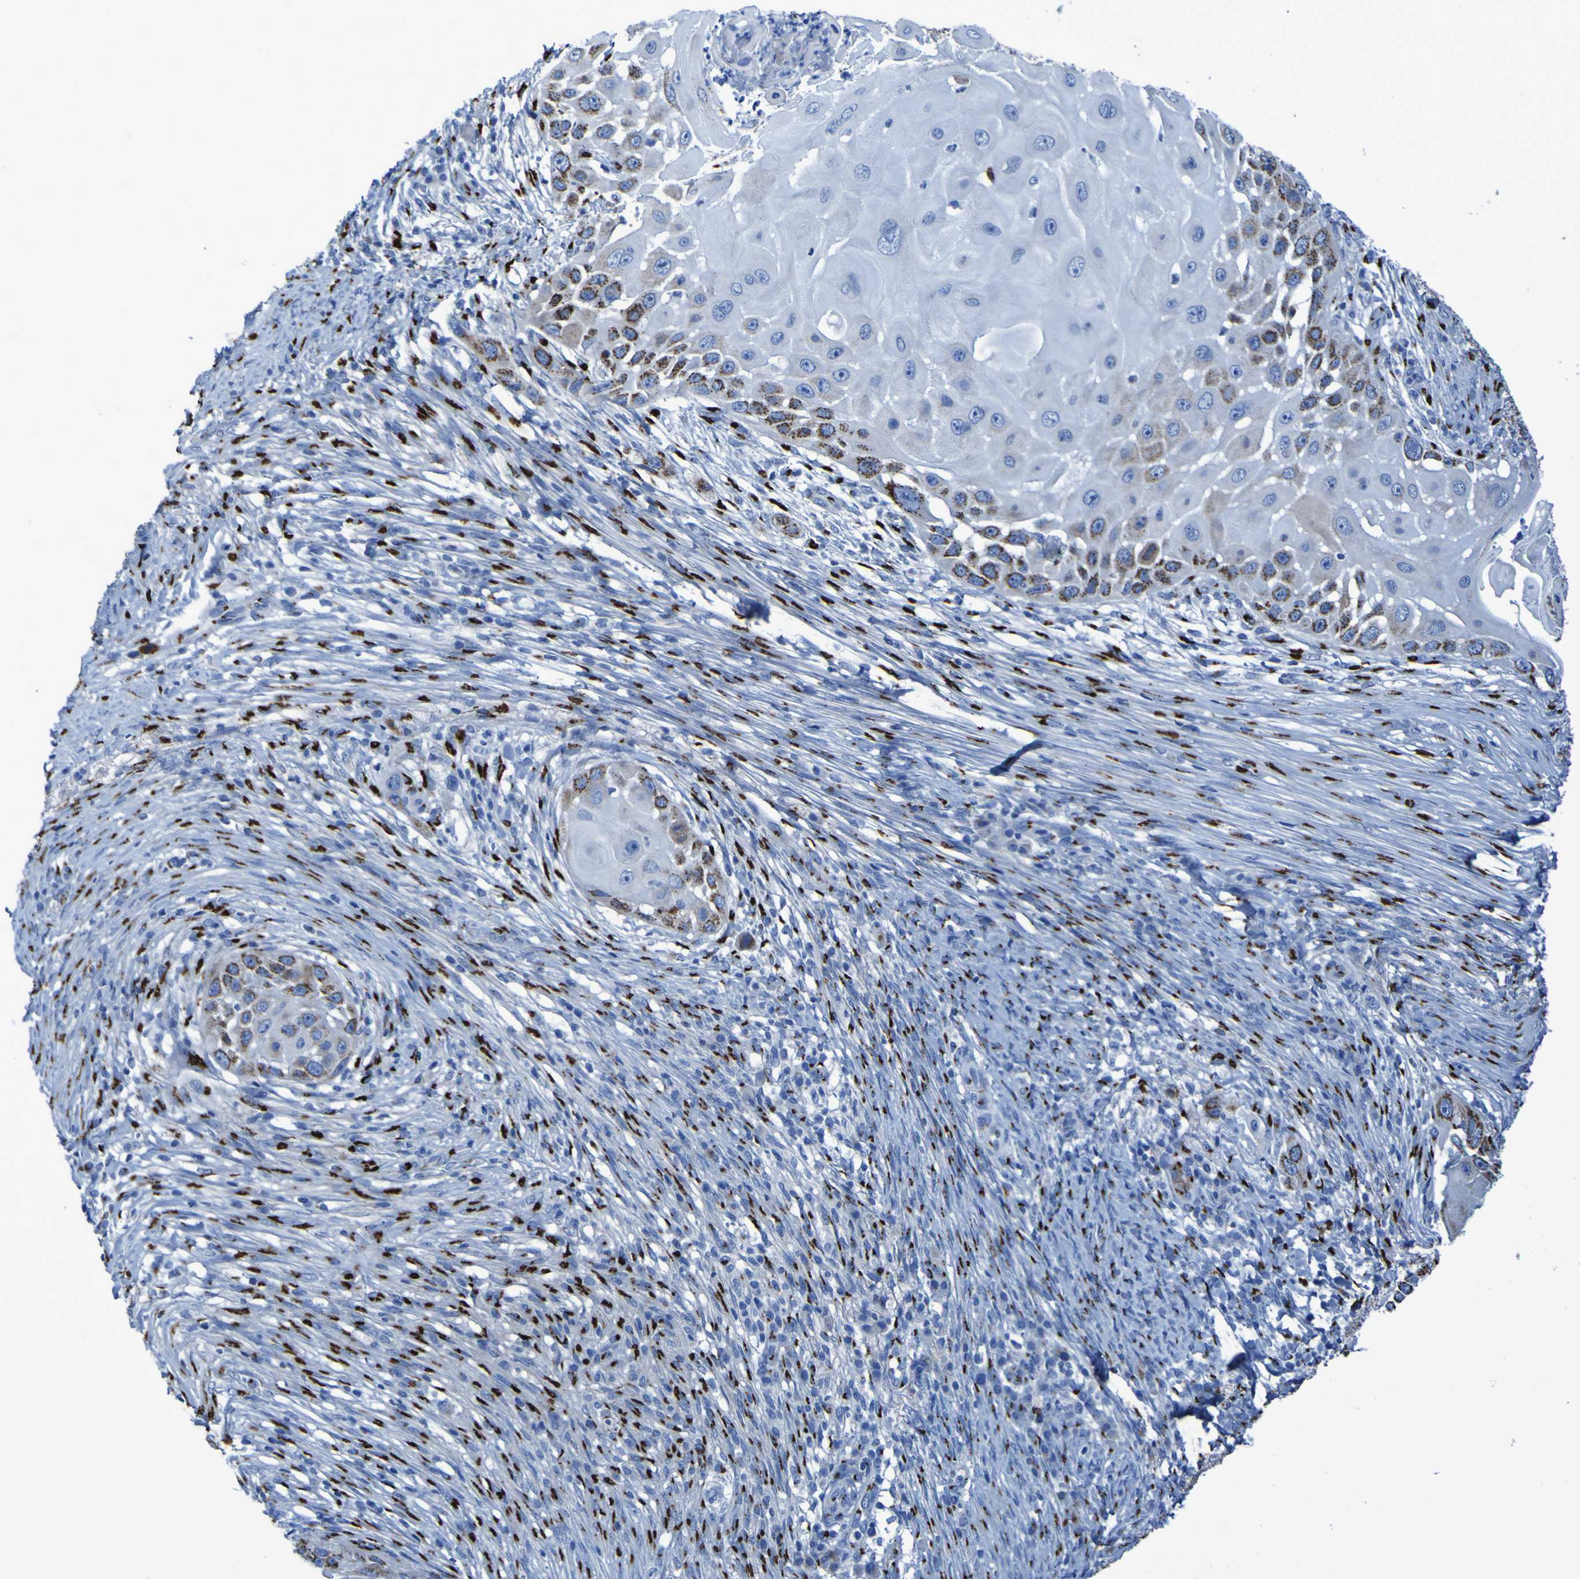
{"staining": {"intensity": "moderate", "quantity": "25%-75%", "location": "cytoplasmic/membranous"}, "tissue": "skin cancer", "cell_type": "Tumor cells", "image_type": "cancer", "snomed": [{"axis": "morphology", "description": "Squamous cell carcinoma, NOS"}, {"axis": "topography", "description": "Skin"}], "caption": "A brown stain highlights moderate cytoplasmic/membranous expression of a protein in skin cancer (squamous cell carcinoma) tumor cells.", "gene": "GOLM1", "patient": {"sex": "female", "age": 44}}